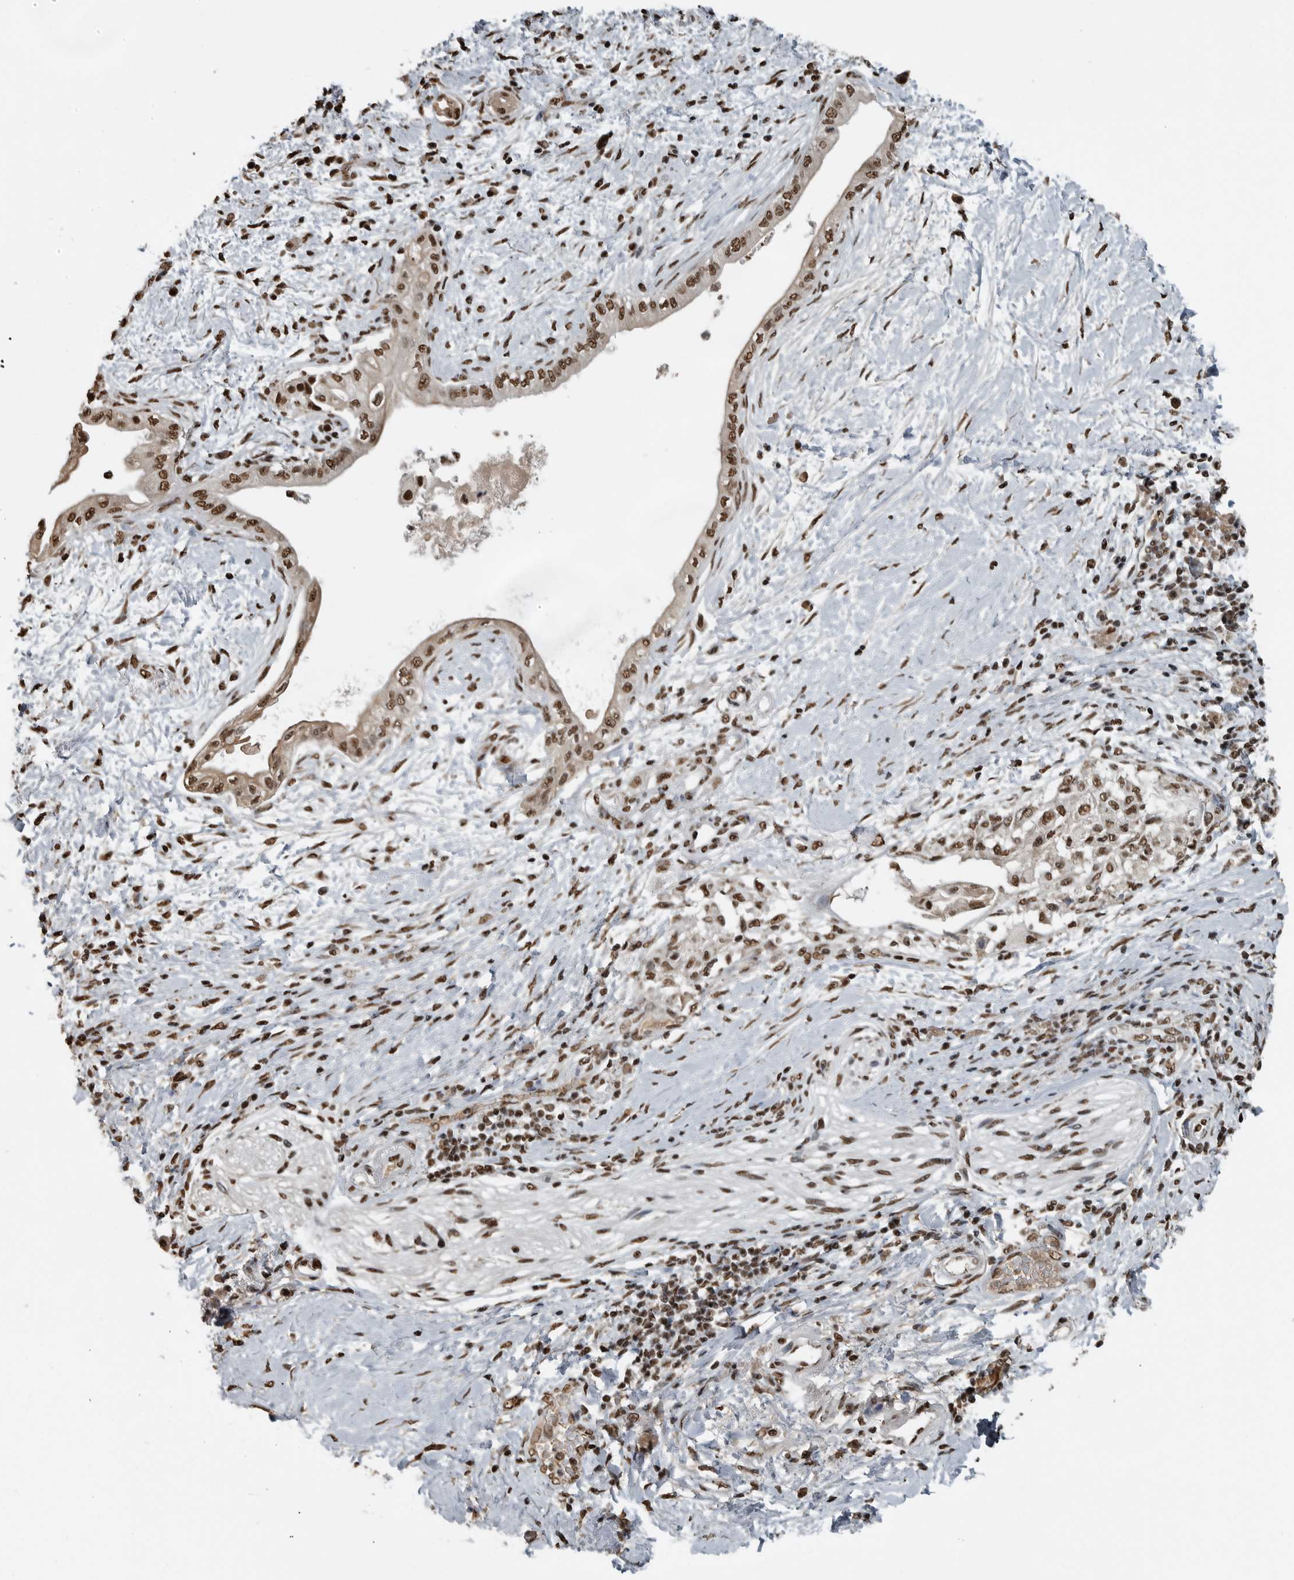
{"staining": {"intensity": "moderate", "quantity": ">75%", "location": "nuclear"}, "tissue": "pancreatic cancer", "cell_type": "Tumor cells", "image_type": "cancer", "snomed": [{"axis": "morphology", "description": "Normal tissue, NOS"}, {"axis": "morphology", "description": "Adenocarcinoma, NOS"}, {"axis": "topography", "description": "Pancreas"}, {"axis": "topography", "description": "Duodenum"}], "caption": "Immunohistochemistry histopathology image of neoplastic tissue: human pancreatic adenocarcinoma stained using IHC displays medium levels of moderate protein expression localized specifically in the nuclear of tumor cells, appearing as a nuclear brown color.", "gene": "TGS1", "patient": {"sex": "female", "age": 60}}